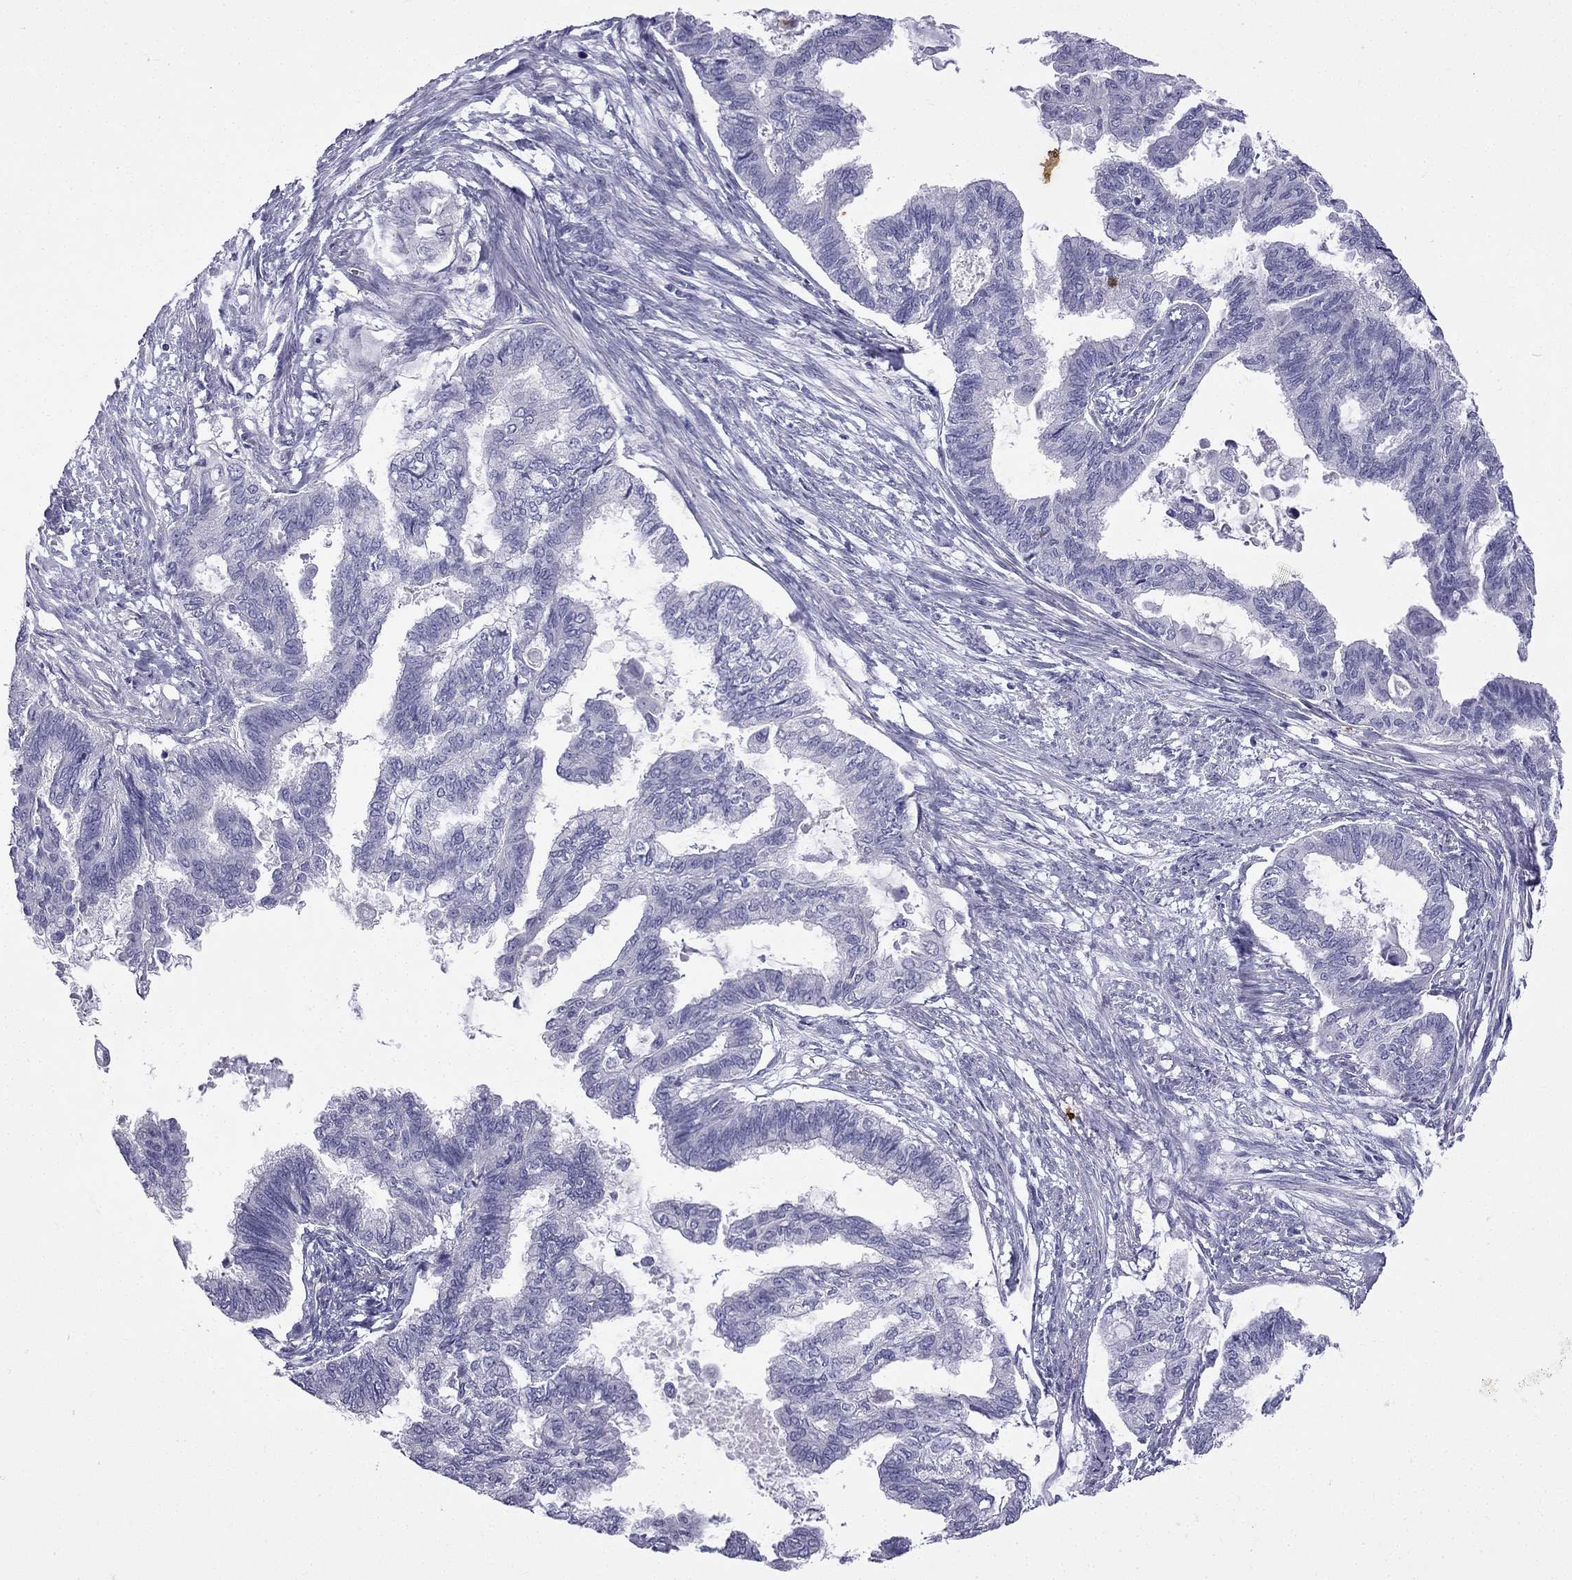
{"staining": {"intensity": "negative", "quantity": "none", "location": "none"}, "tissue": "endometrial cancer", "cell_type": "Tumor cells", "image_type": "cancer", "snomed": [{"axis": "morphology", "description": "Adenocarcinoma, NOS"}, {"axis": "topography", "description": "Endometrium"}], "caption": "Photomicrograph shows no protein staining in tumor cells of adenocarcinoma (endometrial) tissue.", "gene": "GJA8", "patient": {"sex": "female", "age": 86}}